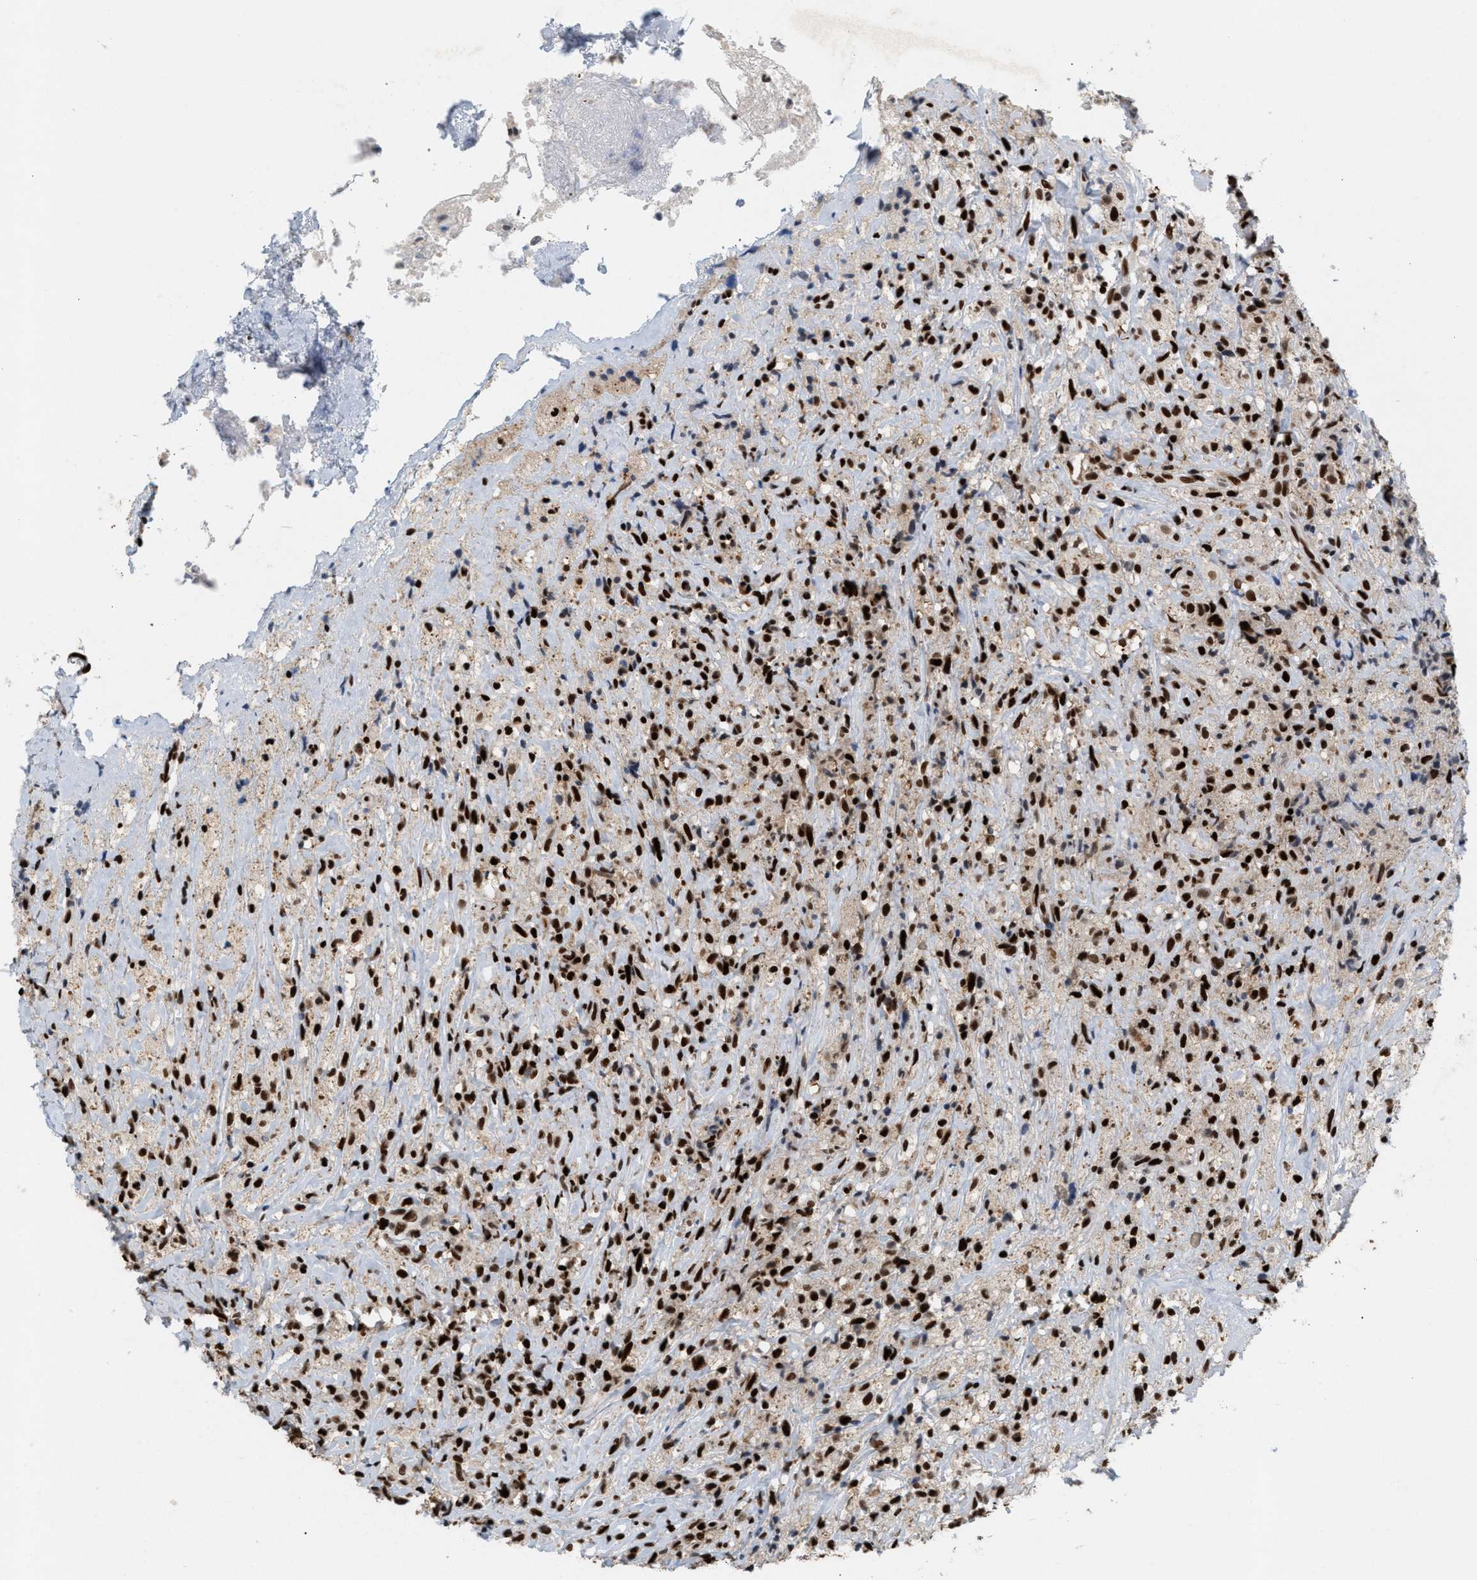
{"staining": {"intensity": "strong", "quantity": ">75%", "location": "nuclear"}, "tissue": "testis cancer", "cell_type": "Tumor cells", "image_type": "cancer", "snomed": [{"axis": "morphology", "description": "Carcinoma, Embryonal, NOS"}, {"axis": "topography", "description": "Testis"}], "caption": "Immunohistochemistry (DAB) staining of embryonal carcinoma (testis) exhibits strong nuclear protein staining in approximately >75% of tumor cells.", "gene": "RNASEK-C17orf49", "patient": {"sex": "male", "age": 2}}